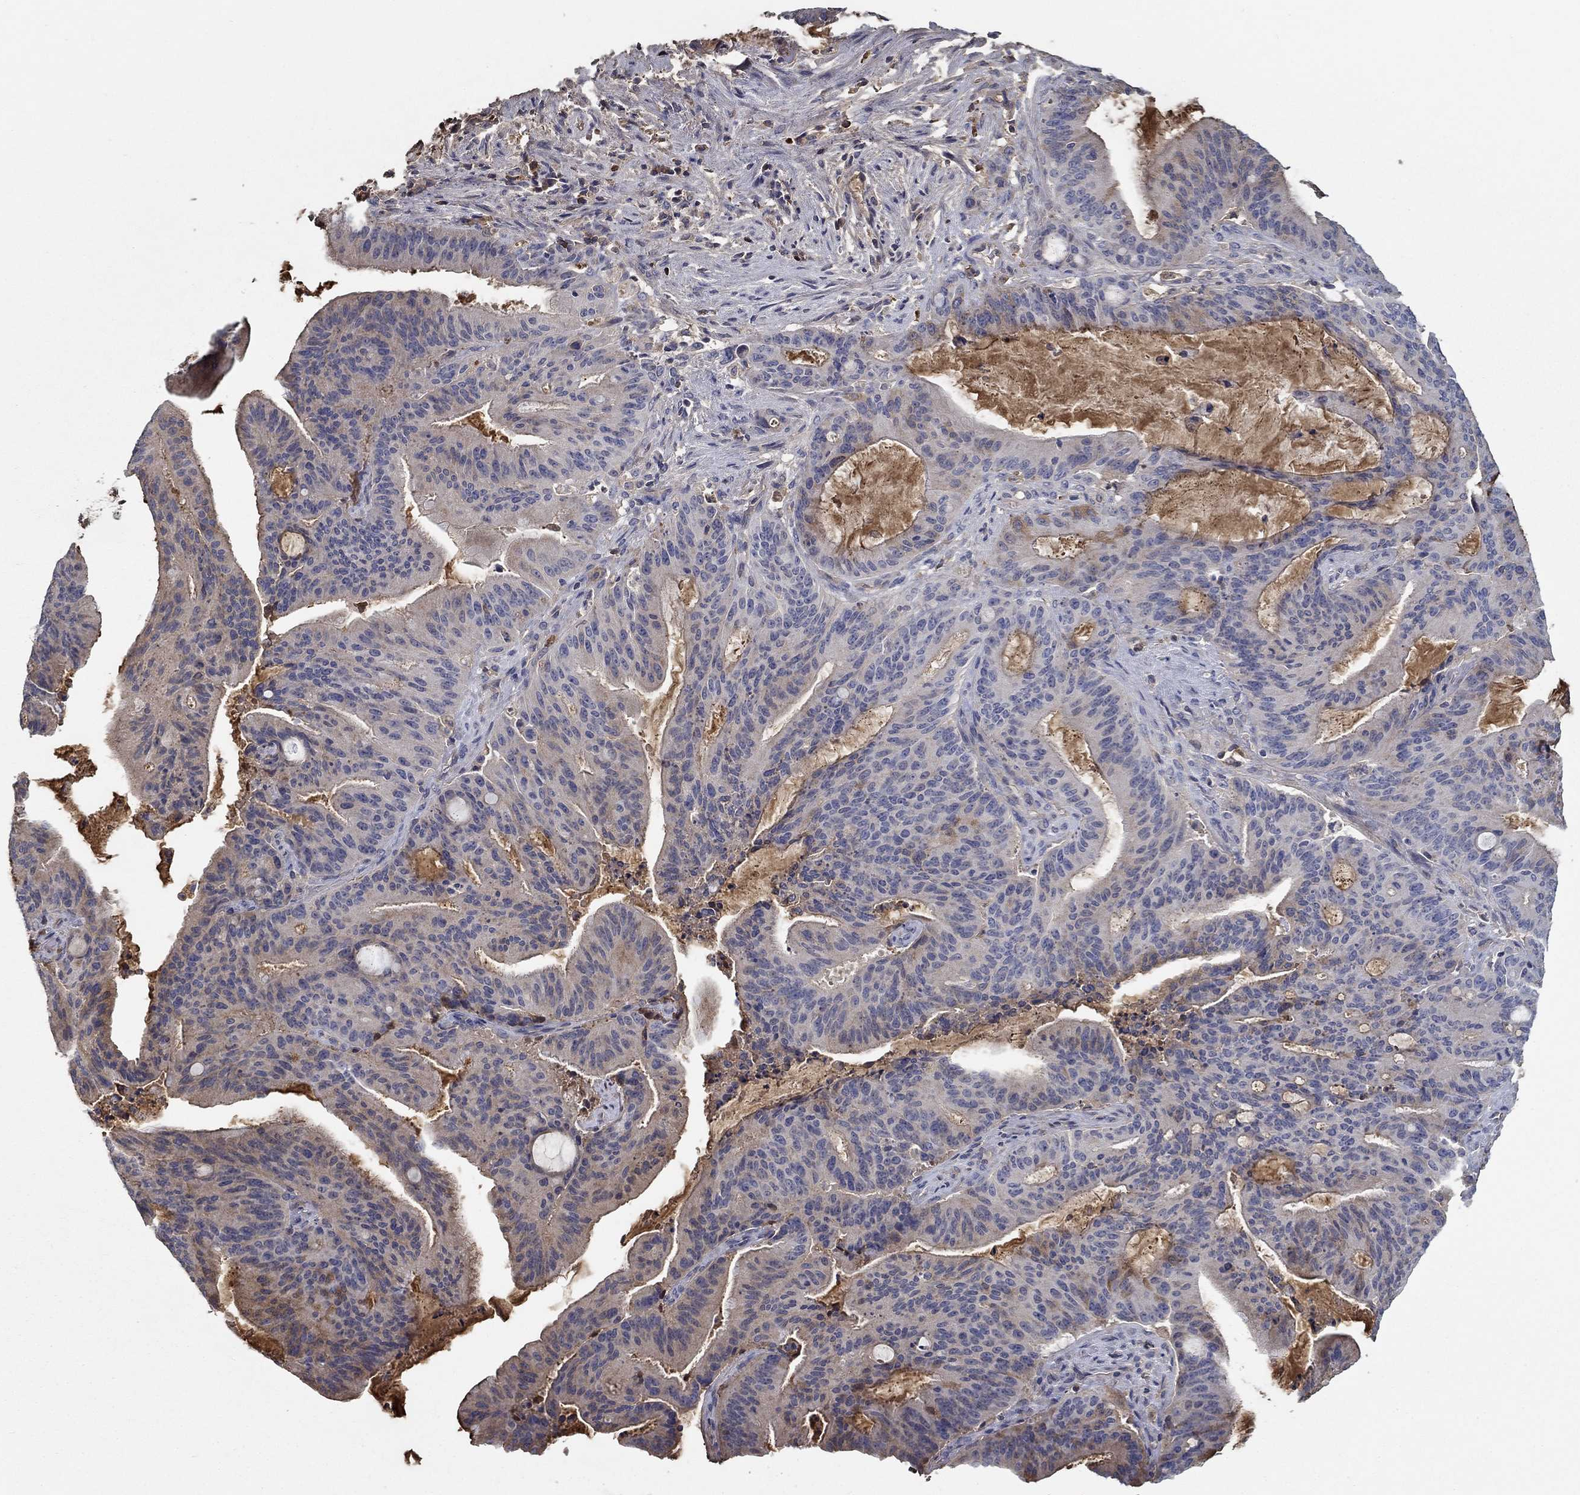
{"staining": {"intensity": "negative", "quantity": "none", "location": "none"}, "tissue": "liver cancer", "cell_type": "Tumor cells", "image_type": "cancer", "snomed": [{"axis": "morphology", "description": "Cholangiocarcinoma"}, {"axis": "topography", "description": "Liver"}], "caption": "Micrograph shows no protein expression in tumor cells of liver cancer (cholangiocarcinoma) tissue.", "gene": "IL10", "patient": {"sex": "female", "age": 73}}